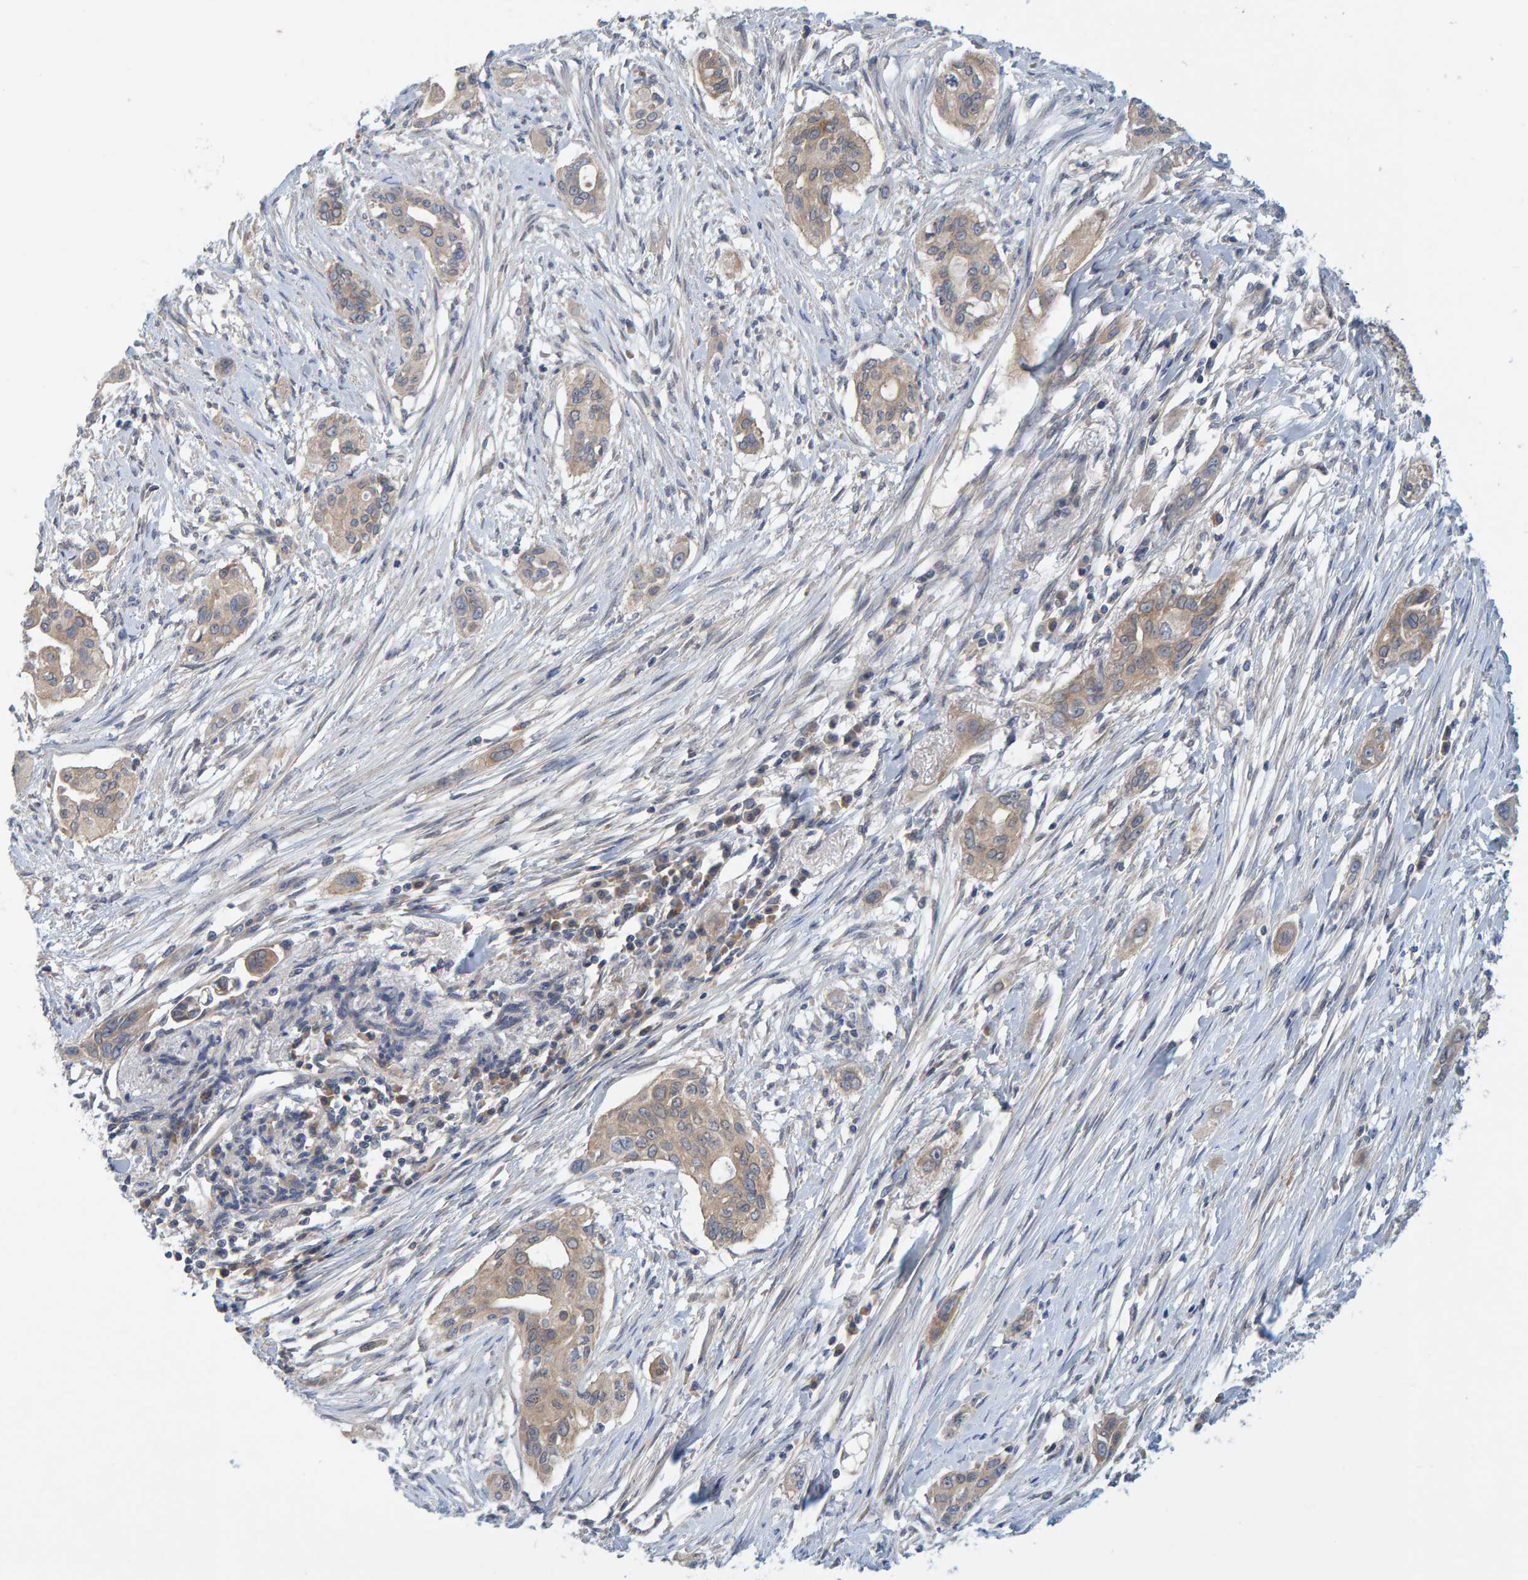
{"staining": {"intensity": "weak", "quantity": ">75%", "location": "cytoplasmic/membranous"}, "tissue": "pancreatic cancer", "cell_type": "Tumor cells", "image_type": "cancer", "snomed": [{"axis": "morphology", "description": "Adenocarcinoma, NOS"}, {"axis": "topography", "description": "Pancreas"}], "caption": "Brown immunohistochemical staining in pancreatic cancer exhibits weak cytoplasmic/membranous positivity in about >75% of tumor cells.", "gene": "TATDN1", "patient": {"sex": "female", "age": 60}}